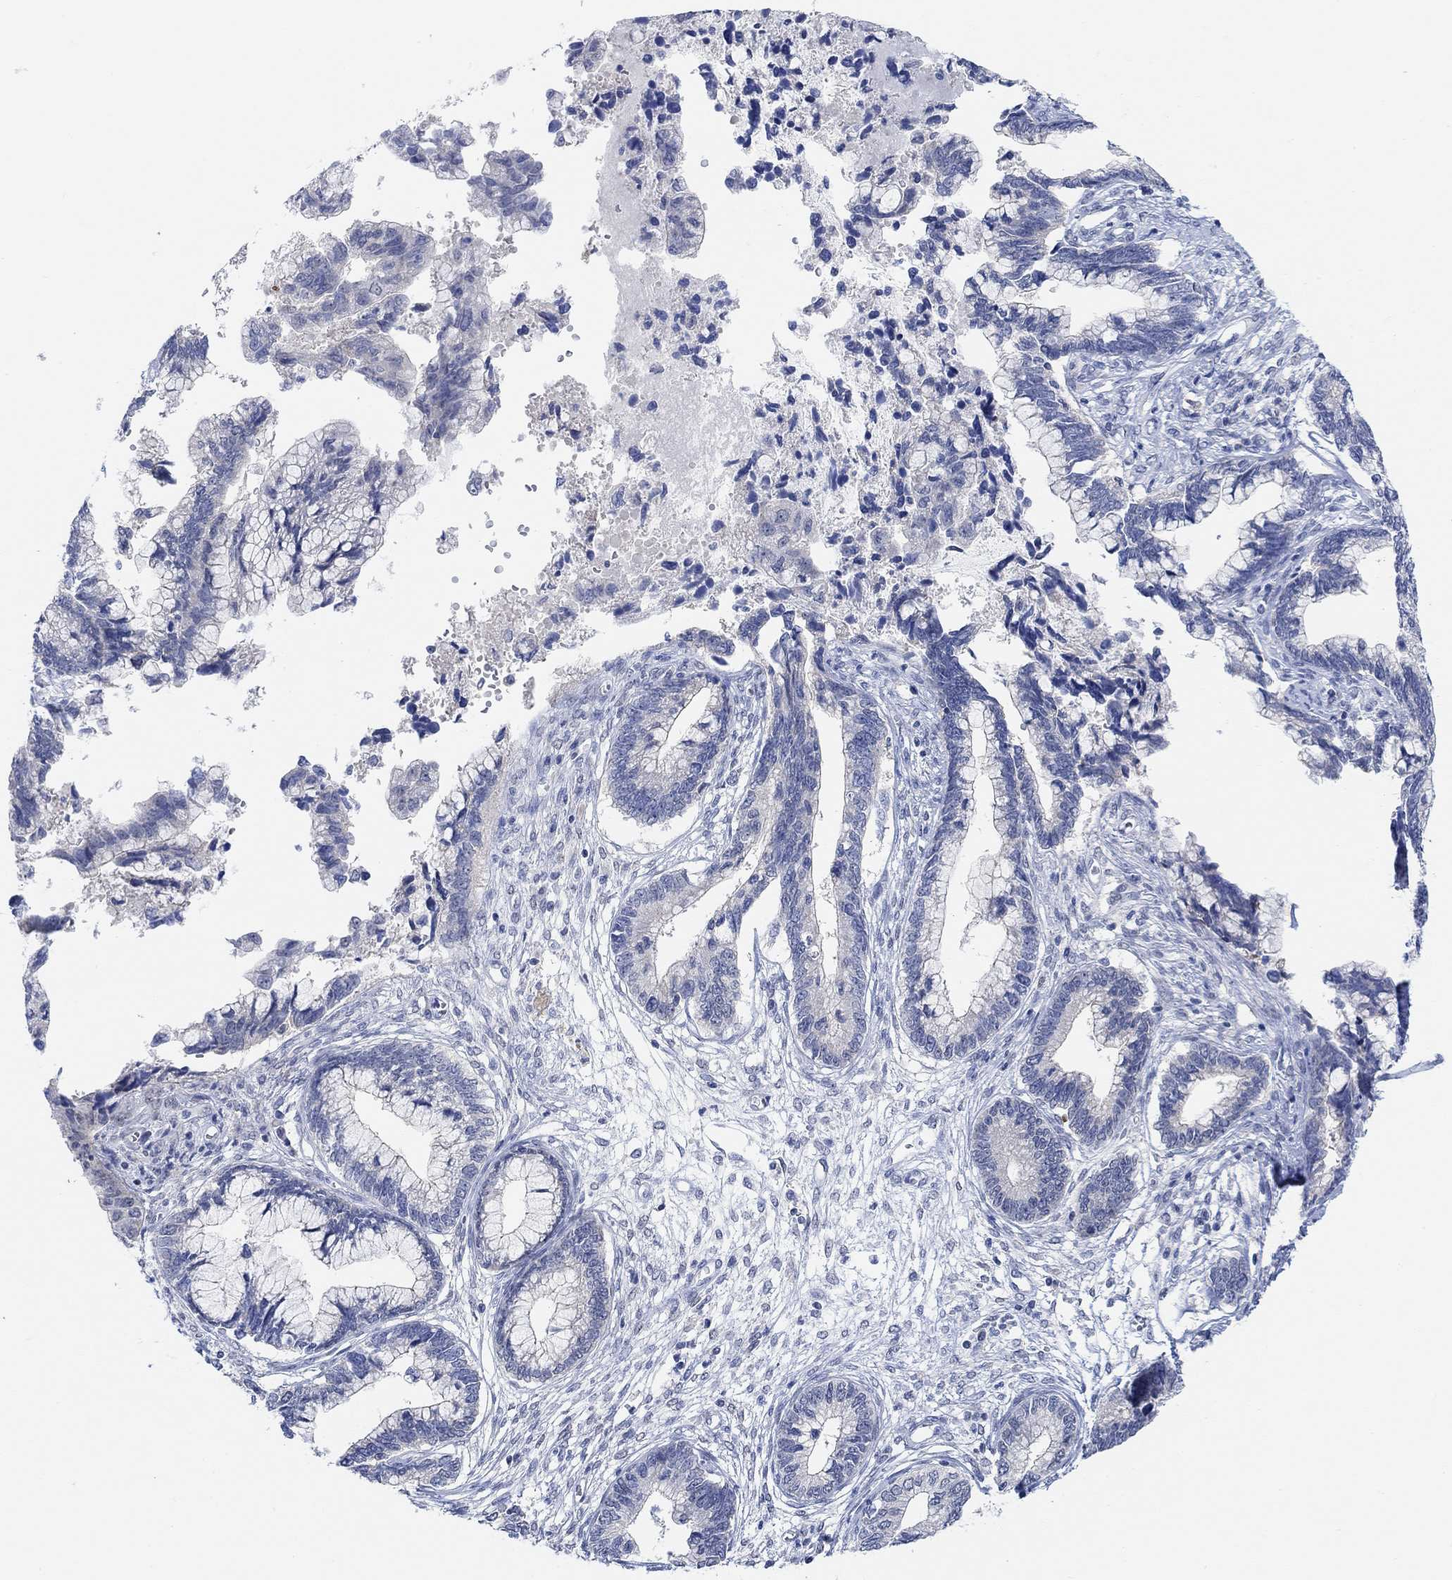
{"staining": {"intensity": "negative", "quantity": "none", "location": "none"}, "tissue": "cervical cancer", "cell_type": "Tumor cells", "image_type": "cancer", "snomed": [{"axis": "morphology", "description": "Adenocarcinoma, NOS"}, {"axis": "topography", "description": "Cervix"}], "caption": "There is no significant expression in tumor cells of cervical adenocarcinoma. The staining was performed using DAB (3,3'-diaminobenzidine) to visualize the protein expression in brown, while the nuclei were stained in blue with hematoxylin (Magnification: 20x).", "gene": "RIMS1", "patient": {"sex": "female", "age": 44}}